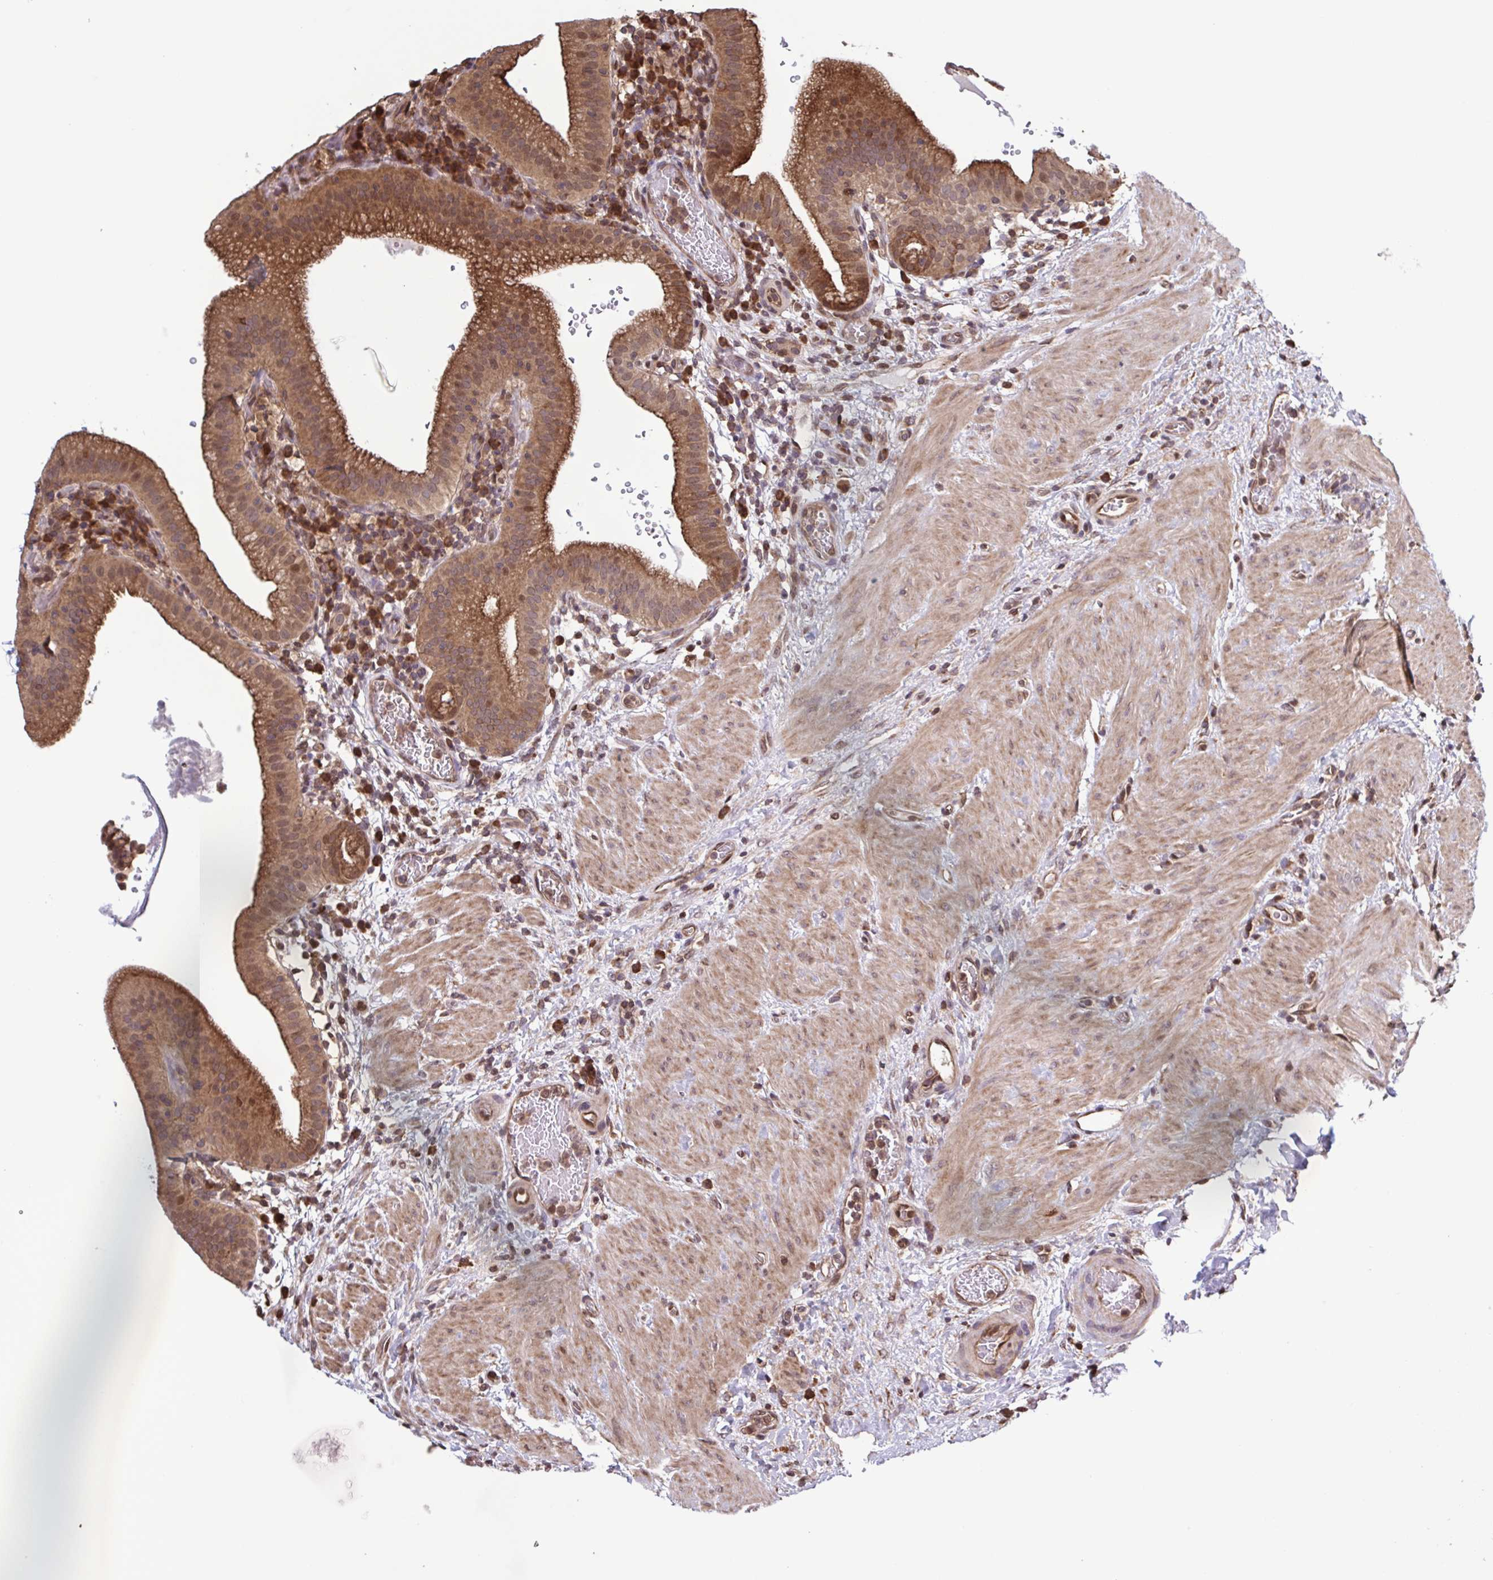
{"staining": {"intensity": "moderate", "quantity": ">75%", "location": "cytoplasmic/membranous,nuclear"}, "tissue": "gallbladder", "cell_type": "Glandular cells", "image_type": "normal", "snomed": [{"axis": "morphology", "description": "Normal tissue, NOS"}, {"axis": "topography", "description": "Gallbladder"}], "caption": "Protein expression analysis of benign gallbladder displays moderate cytoplasmic/membranous,nuclear staining in about >75% of glandular cells. Using DAB (3,3'-diaminobenzidine) (brown) and hematoxylin (blue) stains, captured at high magnification using brightfield microscopy.", "gene": "SEC63", "patient": {"sex": "male", "age": 26}}